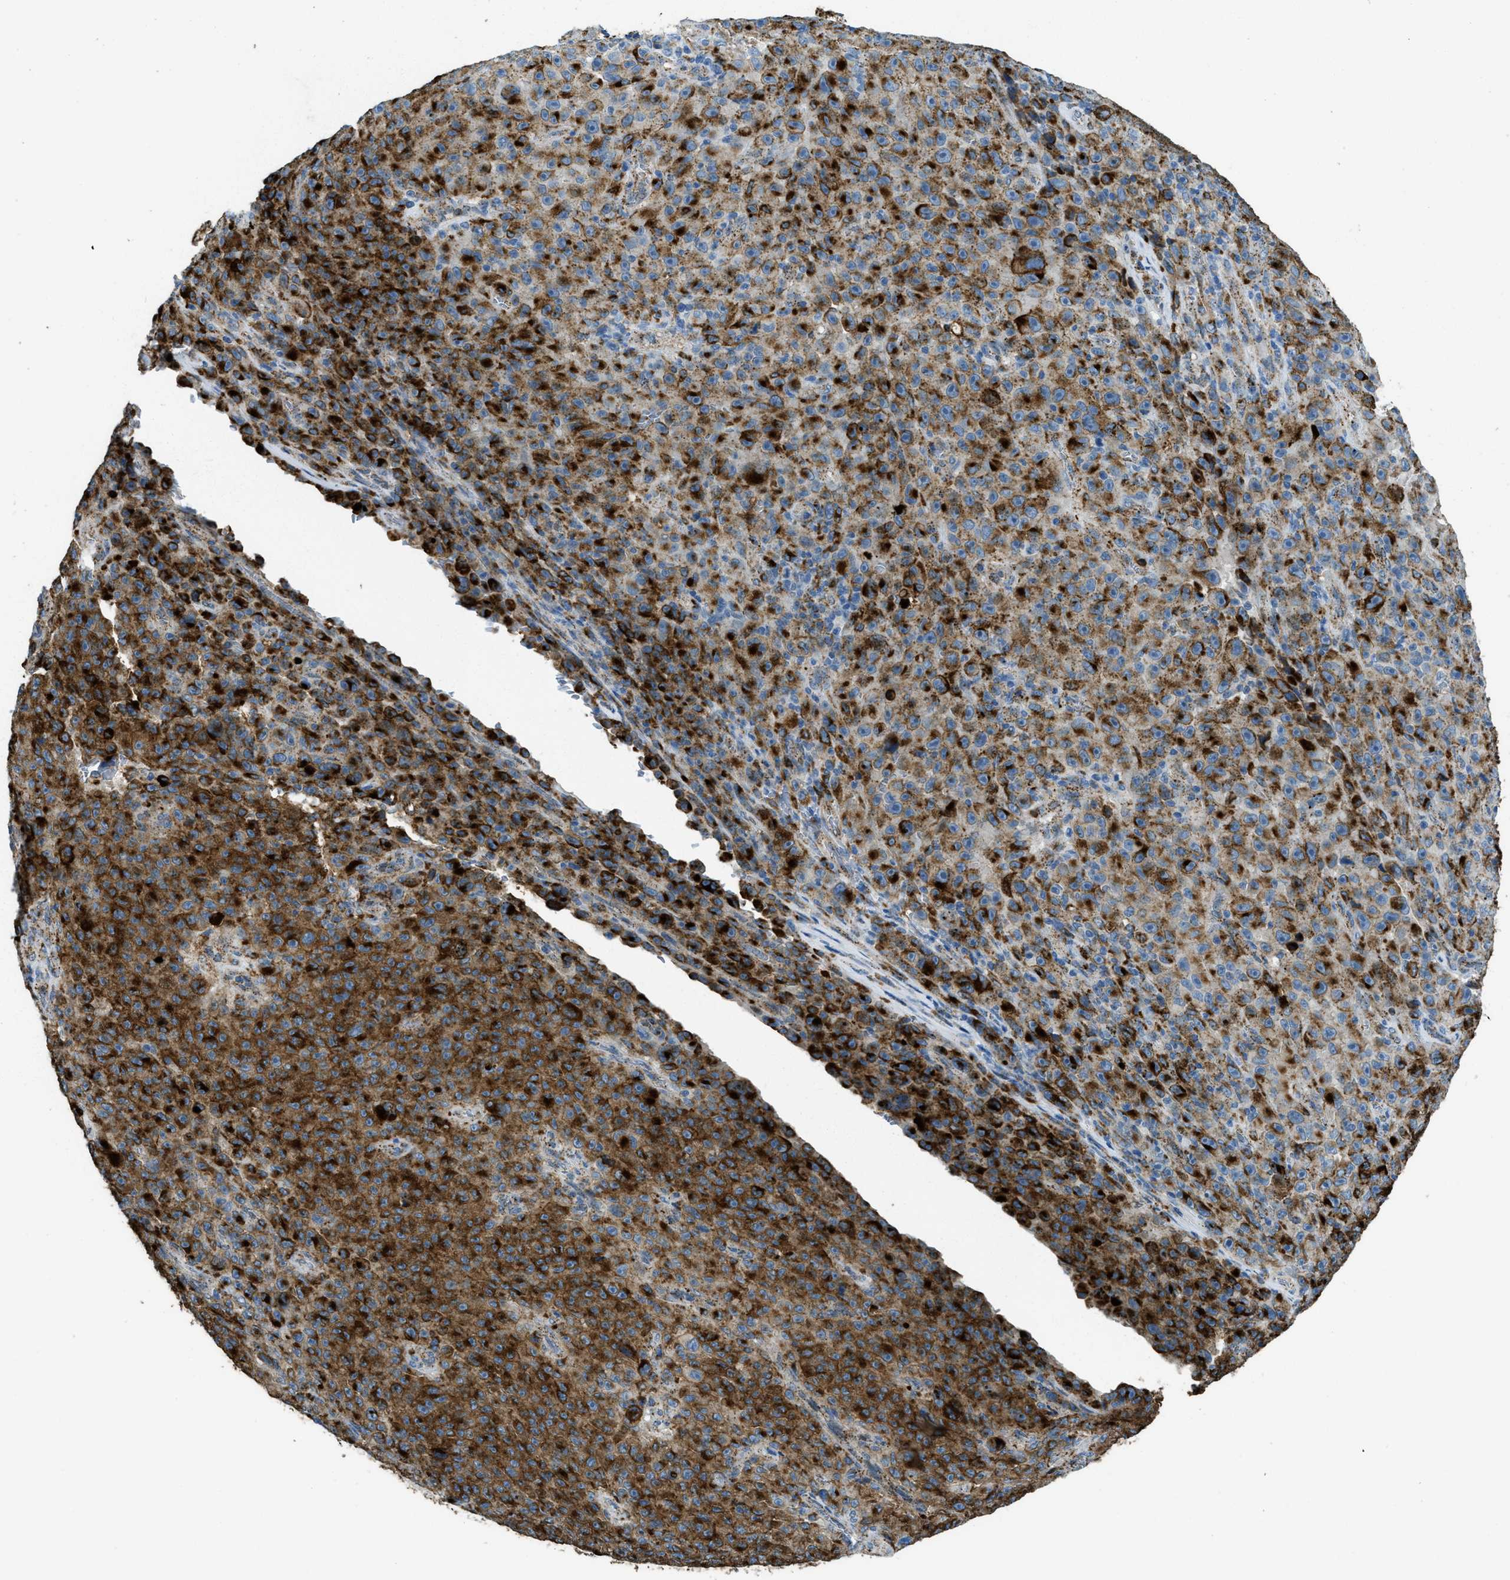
{"staining": {"intensity": "strong", "quantity": ">75%", "location": "cytoplasmic/membranous"}, "tissue": "melanoma", "cell_type": "Tumor cells", "image_type": "cancer", "snomed": [{"axis": "morphology", "description": "Malignant melanoma, NOS"}, {"axis": "topography", "description": "Skin"}], "caption": "IHC image of malignant melanoma stained for a protein (brown), which displays high levels of strong cytoplasmic/membranous expression in about >75% of tumor cells.", "gene": "SCARB2", "patient": {"sex": "female", "age": 82}}